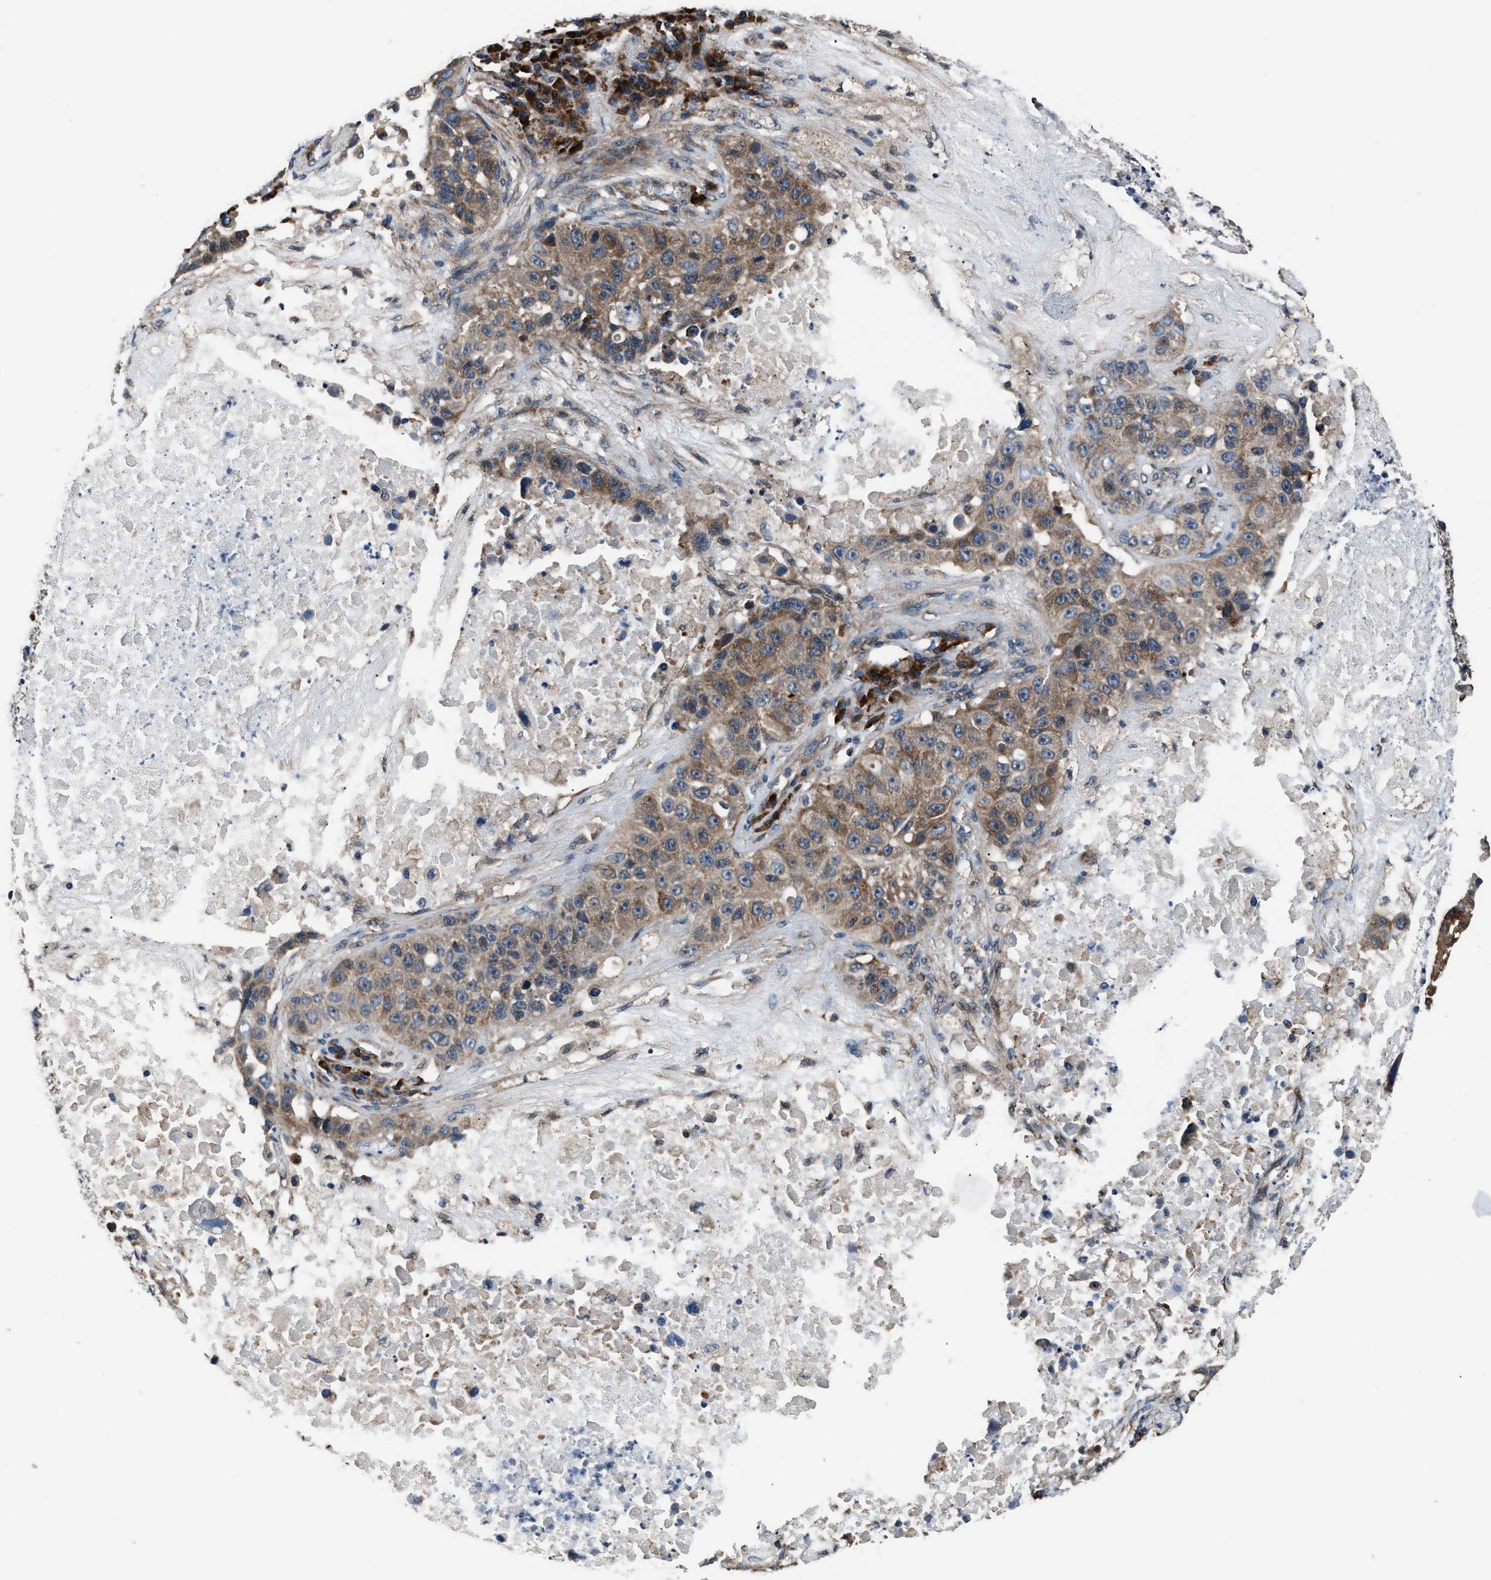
{"staining": {"intensity": "moderate", "quantity": ">75%", "location": "cytoplasmic/membranous"}, "tissue": "lung cancer", "cell_type": "Tumor cells", "image_type": "cancer", "snomed": [{"axis": "morphology", "description": "Squamous cell carcinoma, NOS"}, {"axis": "topography", "description": "Lung"}], "caption": "Lung cancer (squamous cell carcinoma) was stained to show a protein in brown. There is medium levels of moderate cytoplasmic/membranous expression in approximately >75% of tumor cells. The protein of interest is shown in brown color, while the nuclei are stained blue.", "gene": "IMPDH2", "patient": {"sex": "male", "age": 57}}